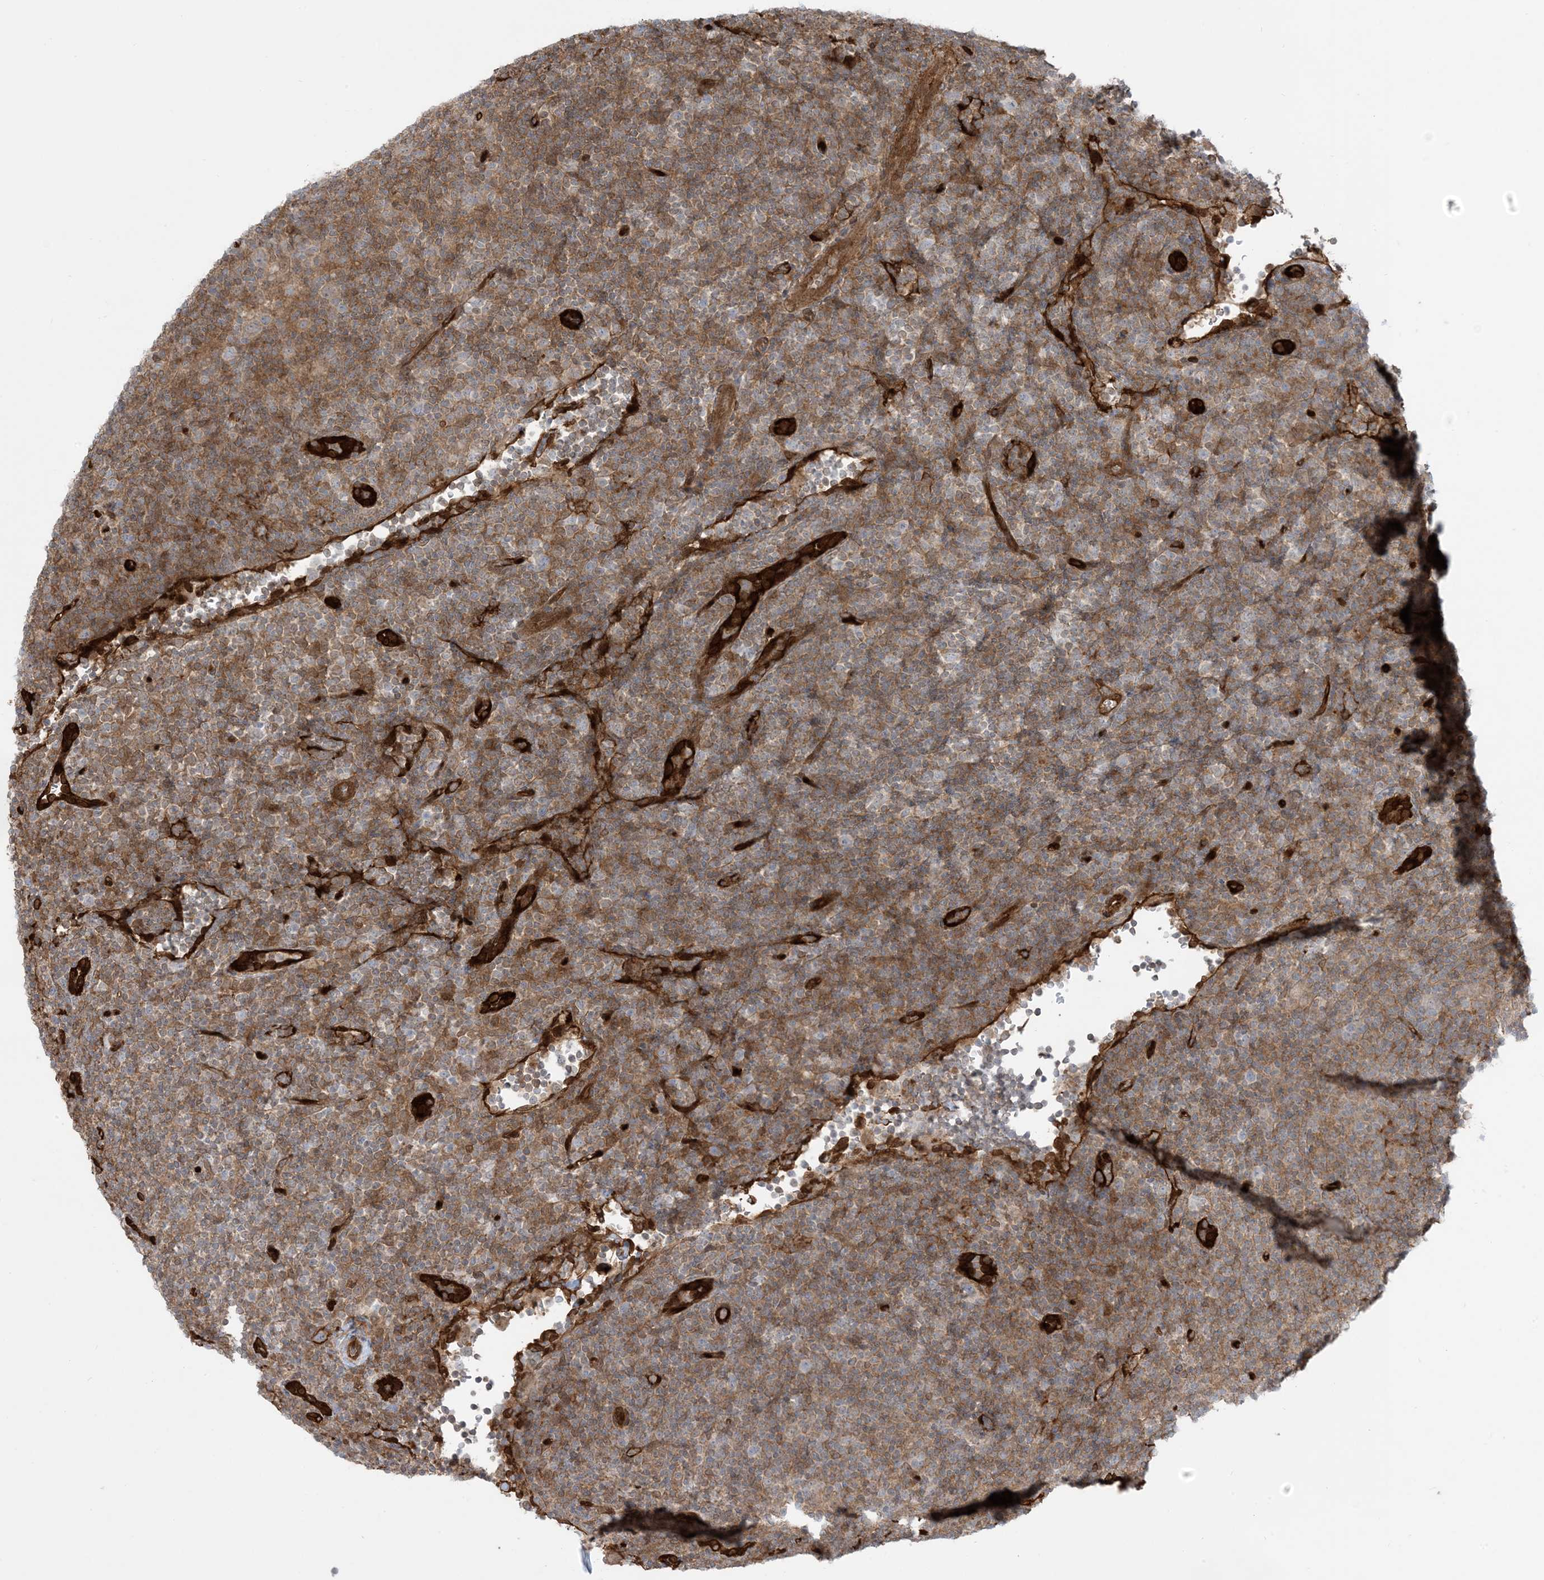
{"staining": {"intensity": "negative", "quantity": "none", "location": "none"}, "tissue": "lymphoma", "cell_type": "Tumor cells", "image_type": "cancer", "snomed": [{"axis": "morphology", "description": "Hodgkin's disease, NOS"}, {"axis": "topography", "description": "Lymph node"}], "caption": "IHC of lymphoma demonstrates no expression in tumor cells. The staining was performed using DAB to visualize the protein expression in brown, while the nuclei were stained in blue with hematoxylin (Magnification: 20x).", "gene": "PPM1F", "patient": {"sex": "female", "age": 57}}